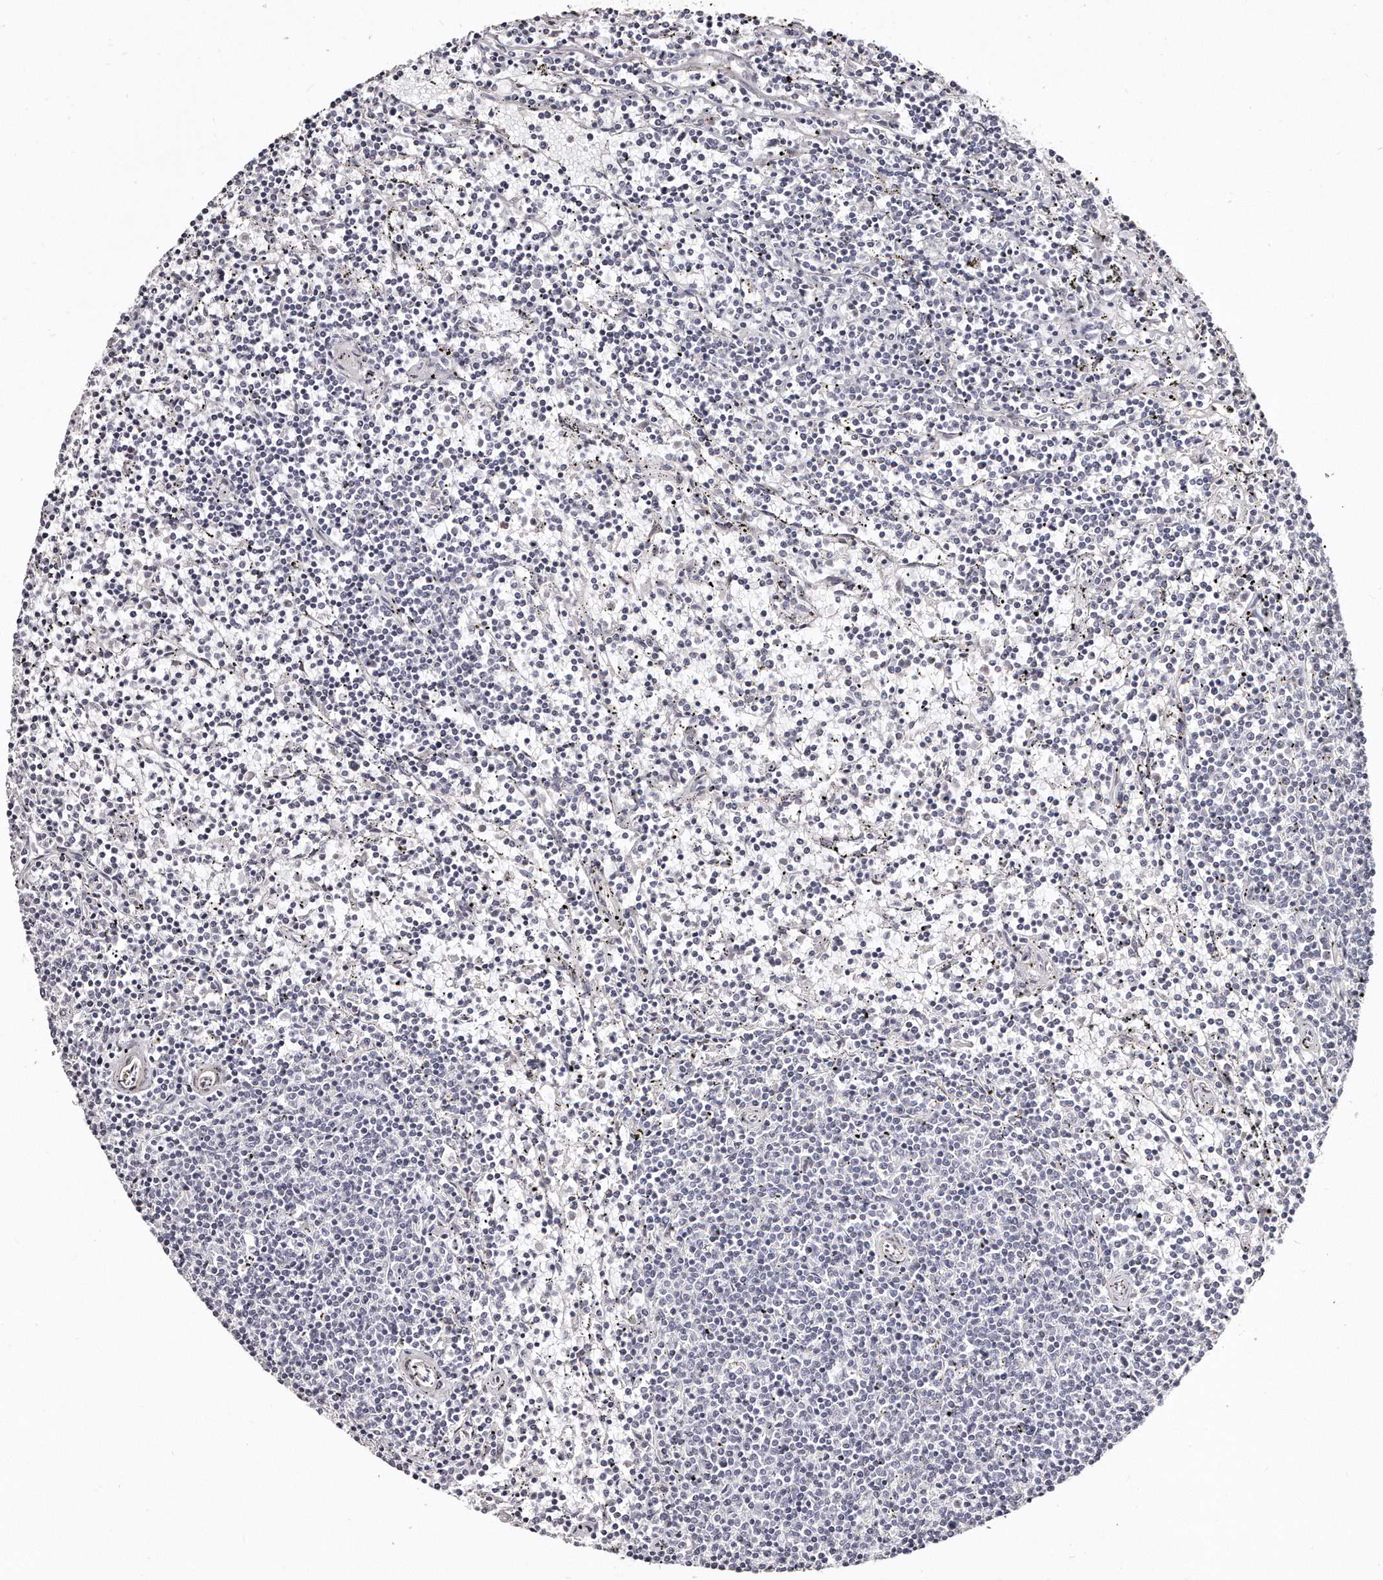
{"staining": {"intensity": "negative", "quantity": "none", "location": "none"}, "tissue": "lymphoma", "cell_type": "Tumor cells", "image_type": "cancer", "snomed": [{"axis": "morphology", "description": "Malignant lymphoma, non-Hodgkin's type, Low grade"}, {"axis": "topography", "description": "Spleen"}], "caption": "IHC of human malignant lymphoma, non-Hodgkin's type (low-grade) demonstrates no expression in tumor cells. (Immunohistochemistry (ihc), brightfield microscopy, high magnification).", "gene": "LMOD1", "patient": {"sex": "female", "age": 50}}